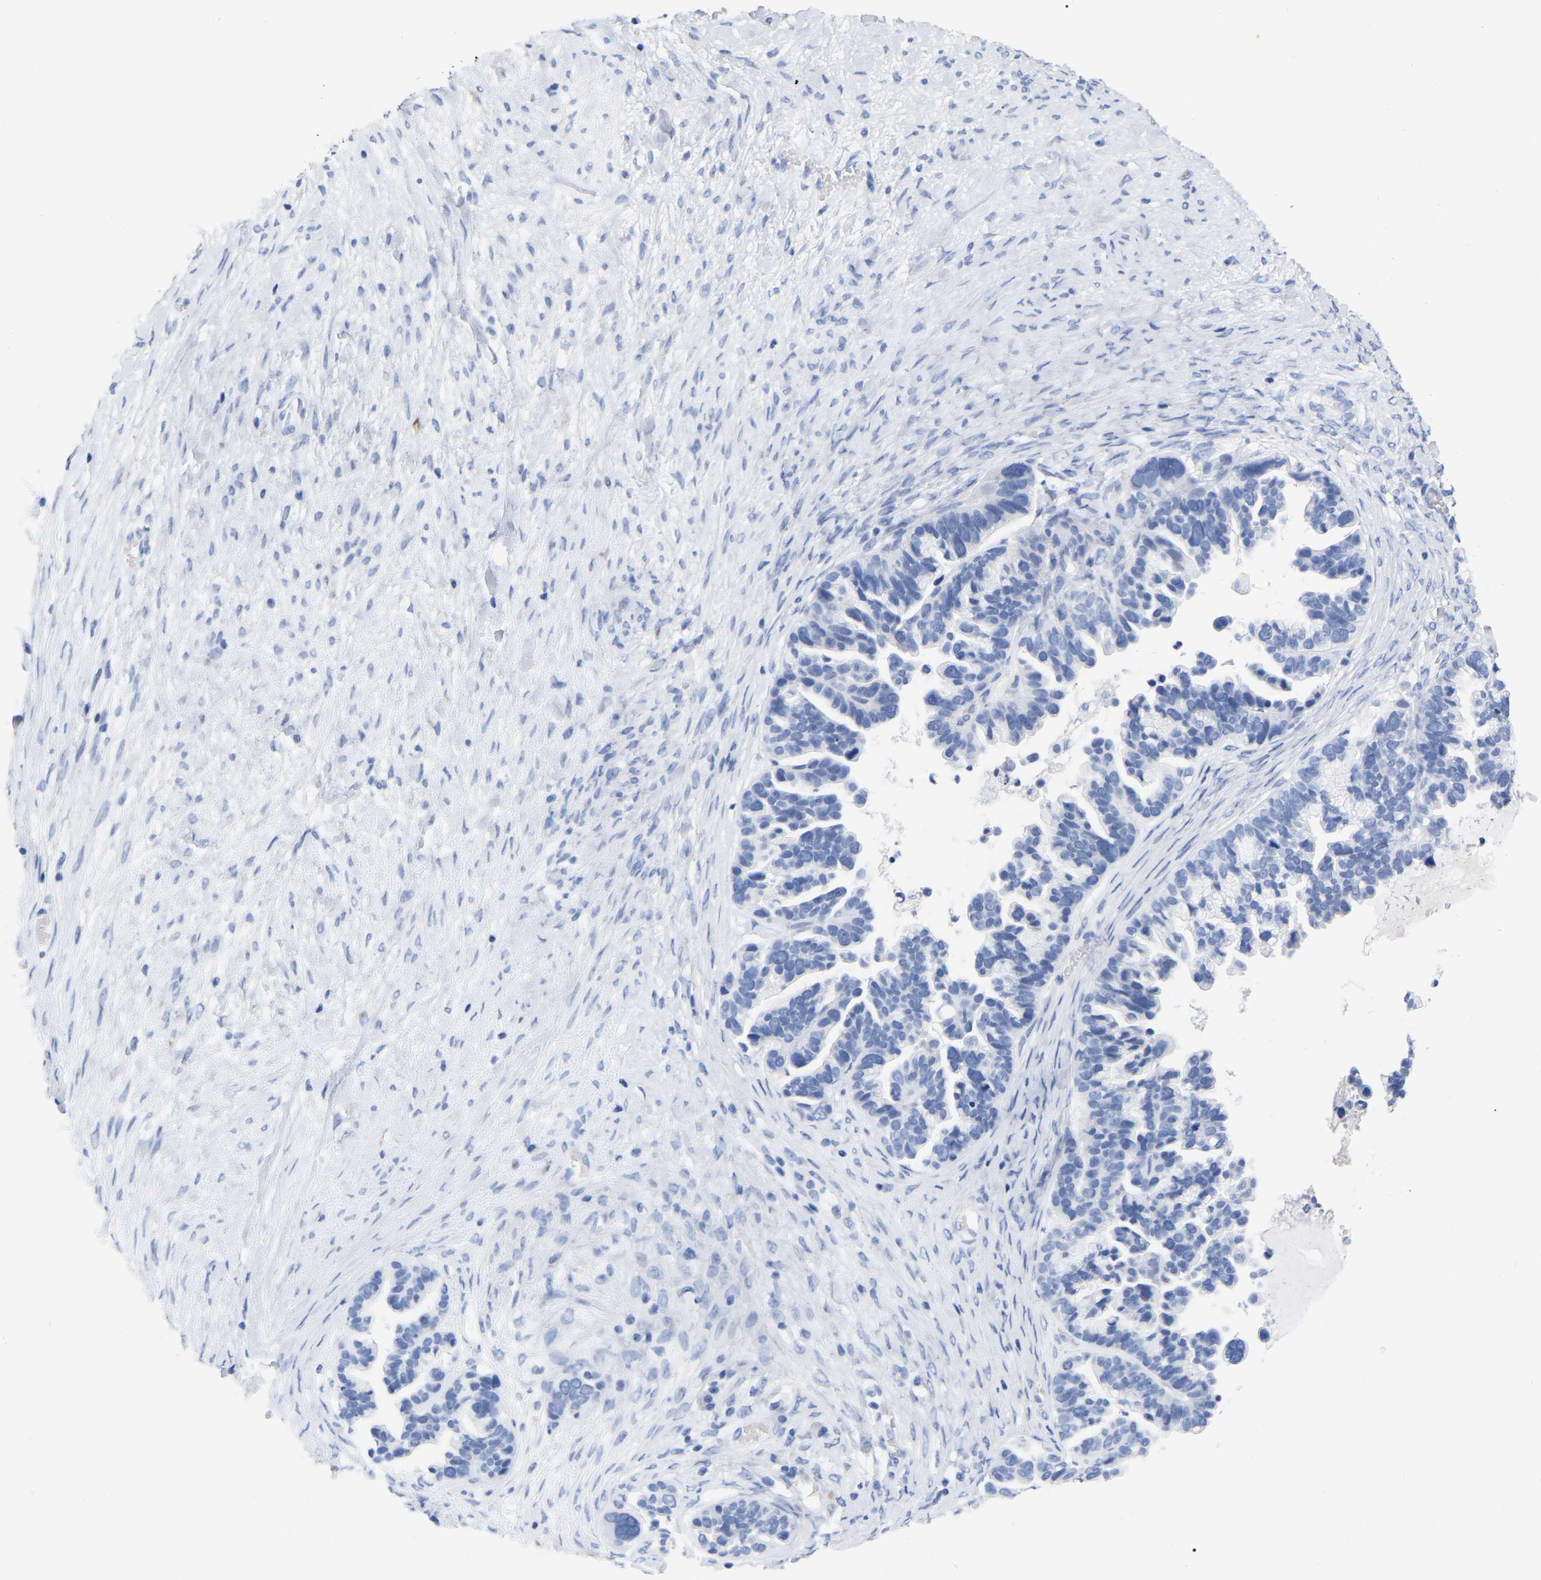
{"staining": {"intensity": "negative", "quantity": "none", "location": "none"}, "tissue": "ovarian cancer", "cell_type": "Tumor cells", "image_type": "cancer", "snomed": [{"axis": "morphology", "description": "Cystadenocarcinoma, serous, NOS"}, {"axis": "topography", "description": "Ovary"}], "caption": "A photomicrograph of human ovarian cancer (serous cystadenocarcinoma) is negative for staining in tumor cells. (Stains: DAB (3,3'-diaminobenzidine) immunohistochemistry with hematoxylin counter stain, Microscopy: brightfield microscopy at high magnification).", "gene": "HAPLN1", "patient": {"sex": "female", "age": 56}}